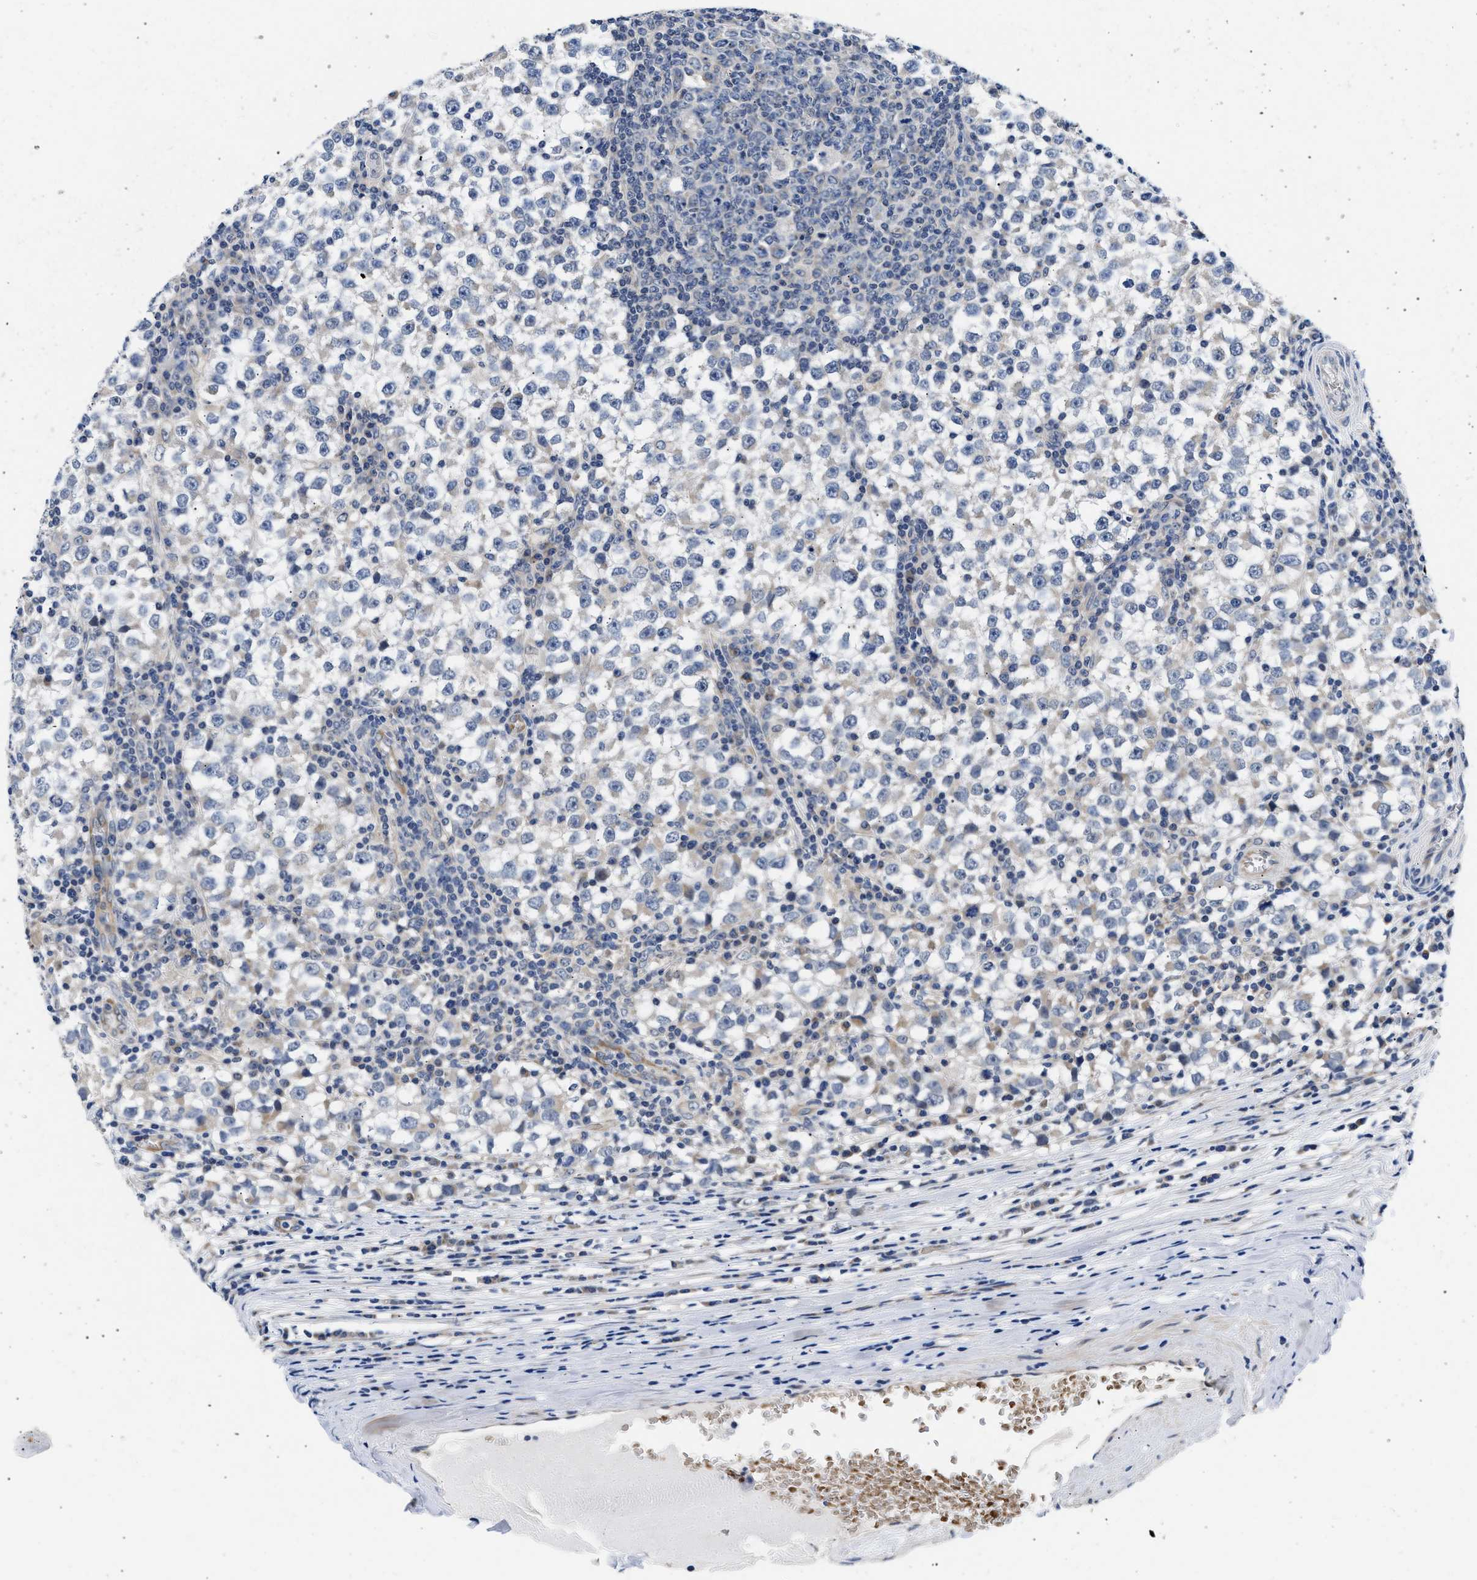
{"staining": {"intensity": "negative", "quantity": "none", "location": "none"}, "tissue": "testis cancer", "cell_type": "Tumor cells", "image_type": "cancer", "snomed": [{"axis": "morphology", "description": "Seminoma, NOS"}, {"axis": "topography", "description": "Testis"}], "caption": "Immunohistochemical staining of human testis cancer (seminoma) reveals no significant positivity in tumor cells. (DAB immunohistochemistry with hematoxylin counter stain).", "gene": "RINT1", "patient": {"sex": "male", "age": 65}}